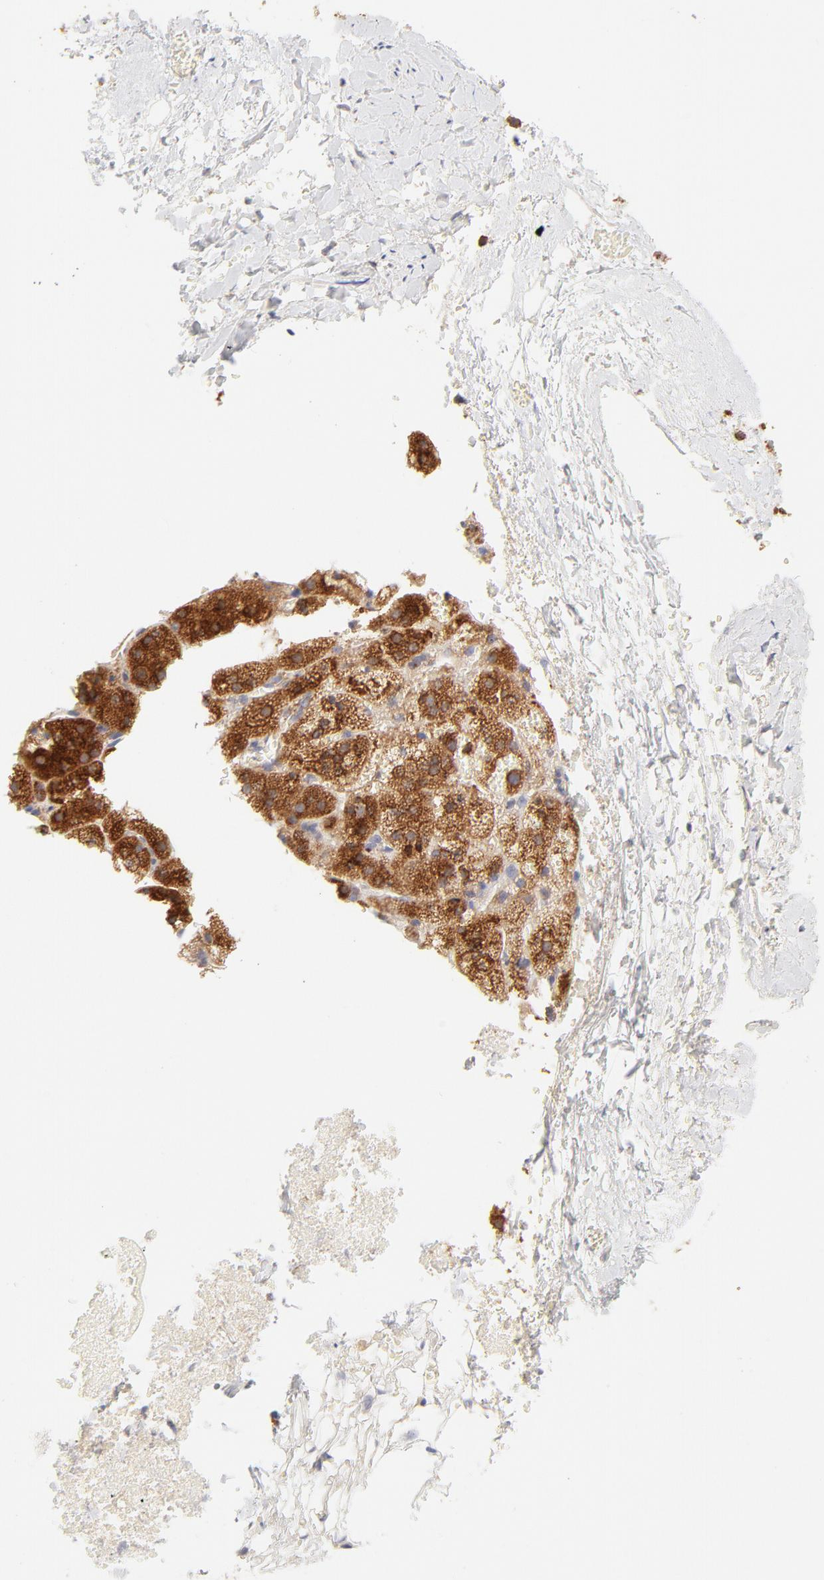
{"staining": {"intensity": "strong", "quantity": ">75%", "location": "cytoplasmic/membranous"}, "tissue": "adrenal gland", "cell_type": "Glandular cells", "image_type": "normal", "snomed": [{"axis": "morphology", "description": "Normal tissue, NOS"}, {"axis": "topography", "description": "Adrenal gland"}], "caption": "Brown immunohistochemical staining in benign adrenal gland shows strong cytoplasmic/membranous expression in approximately >75% of glandular cells.", "gene": "RPS6KA1", "patient": {"sex": "female", "age": 44}}